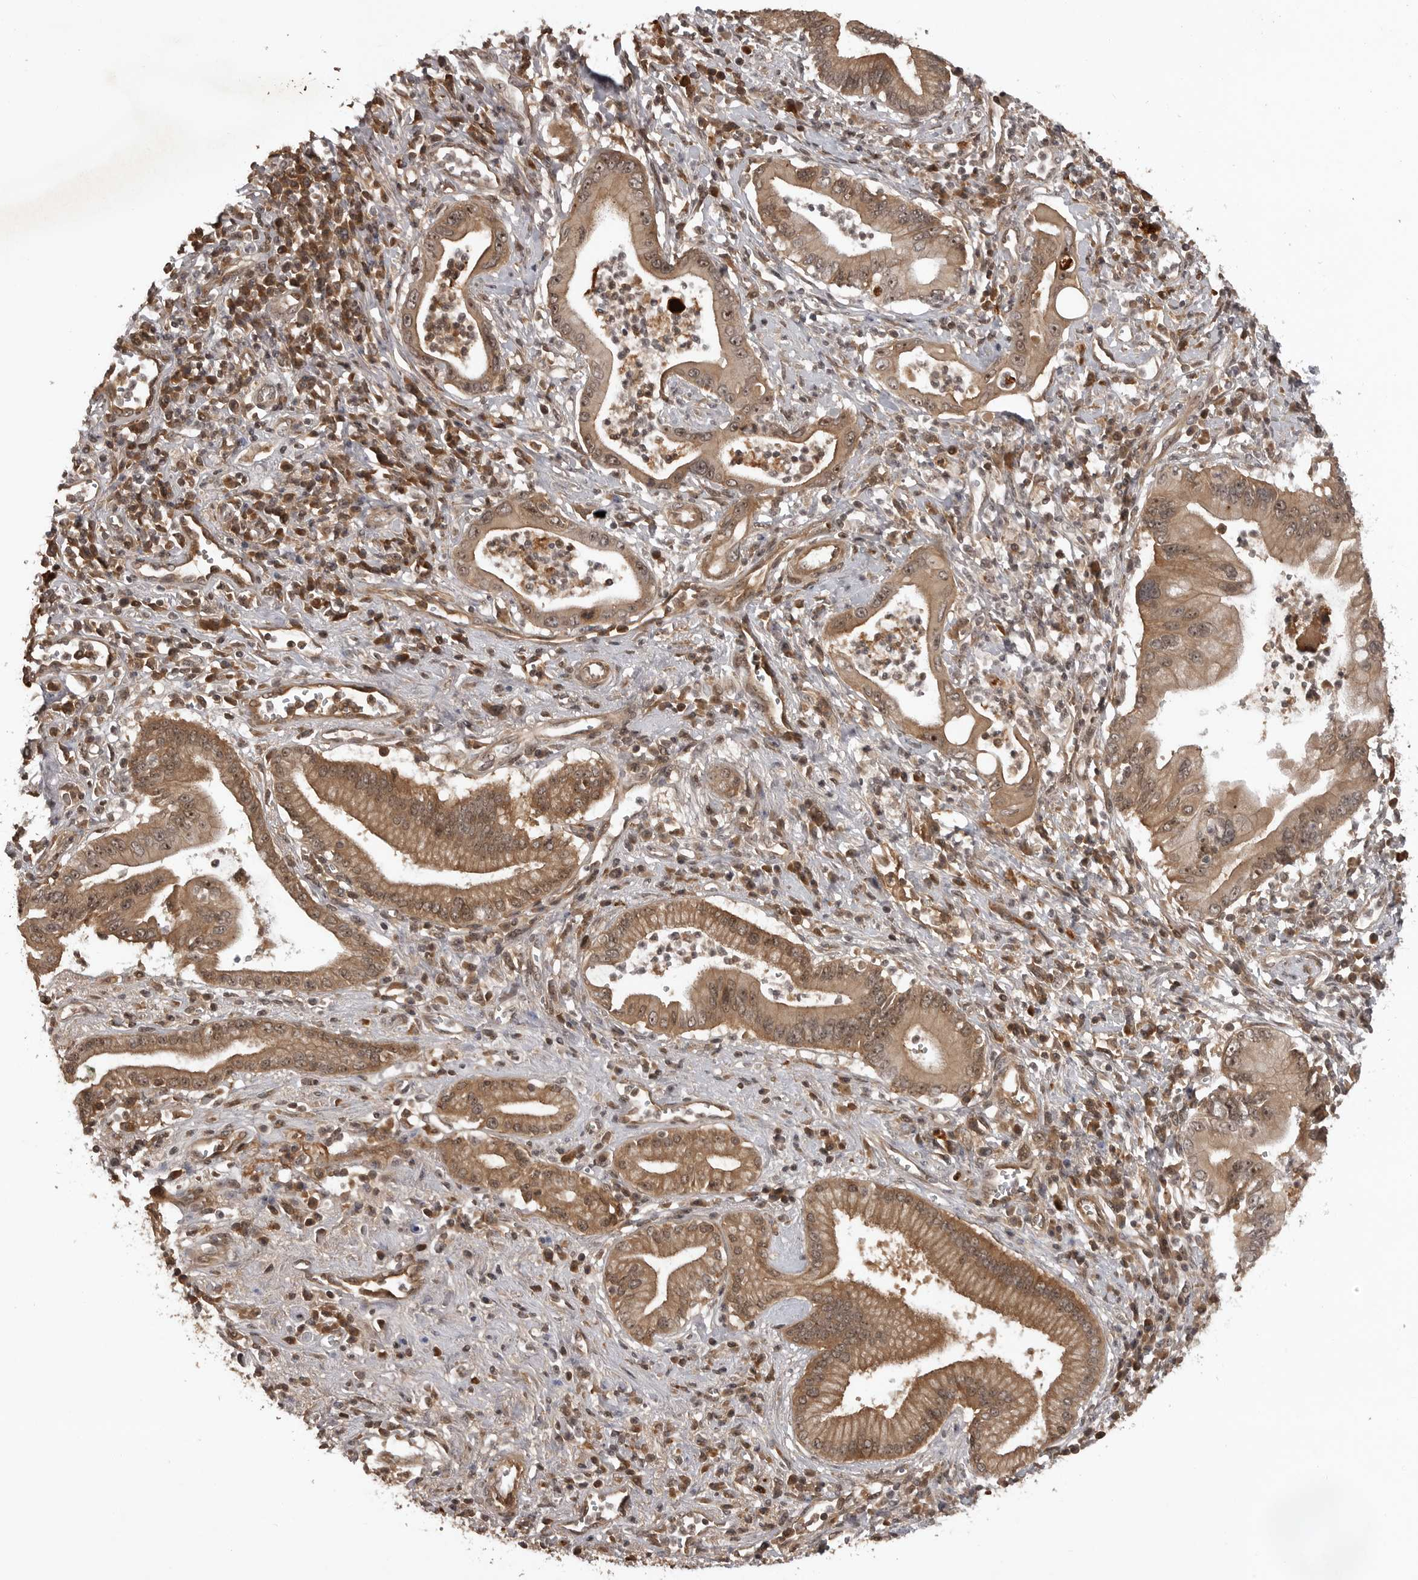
{"staining": {"intensity": "moderate", "quantity": ">75%", "location": "cytoplasmic/membranous,nuclear"}, "tissue": "pancreatic cancer", "cell_type": "Tumor cells", "image_type": "cancer", "snomed": [{"axis": "morphology", "description": "Adenocarcinoma, NOS"}, {"axis": "topography", "description": "Pancreas"}], "caption": "Immunohistochemical staining of pancreatic cancer (adenocarcinoma) shows medium levels of moderate cytoplasmic/membranous and nuclear protein staining in approximately >75% of tumor cells. (Brightfield microscopy of DAB IHC at high magnification).", "gene": "AKAP7", "patient": {"sex": "male", "age": 78}}